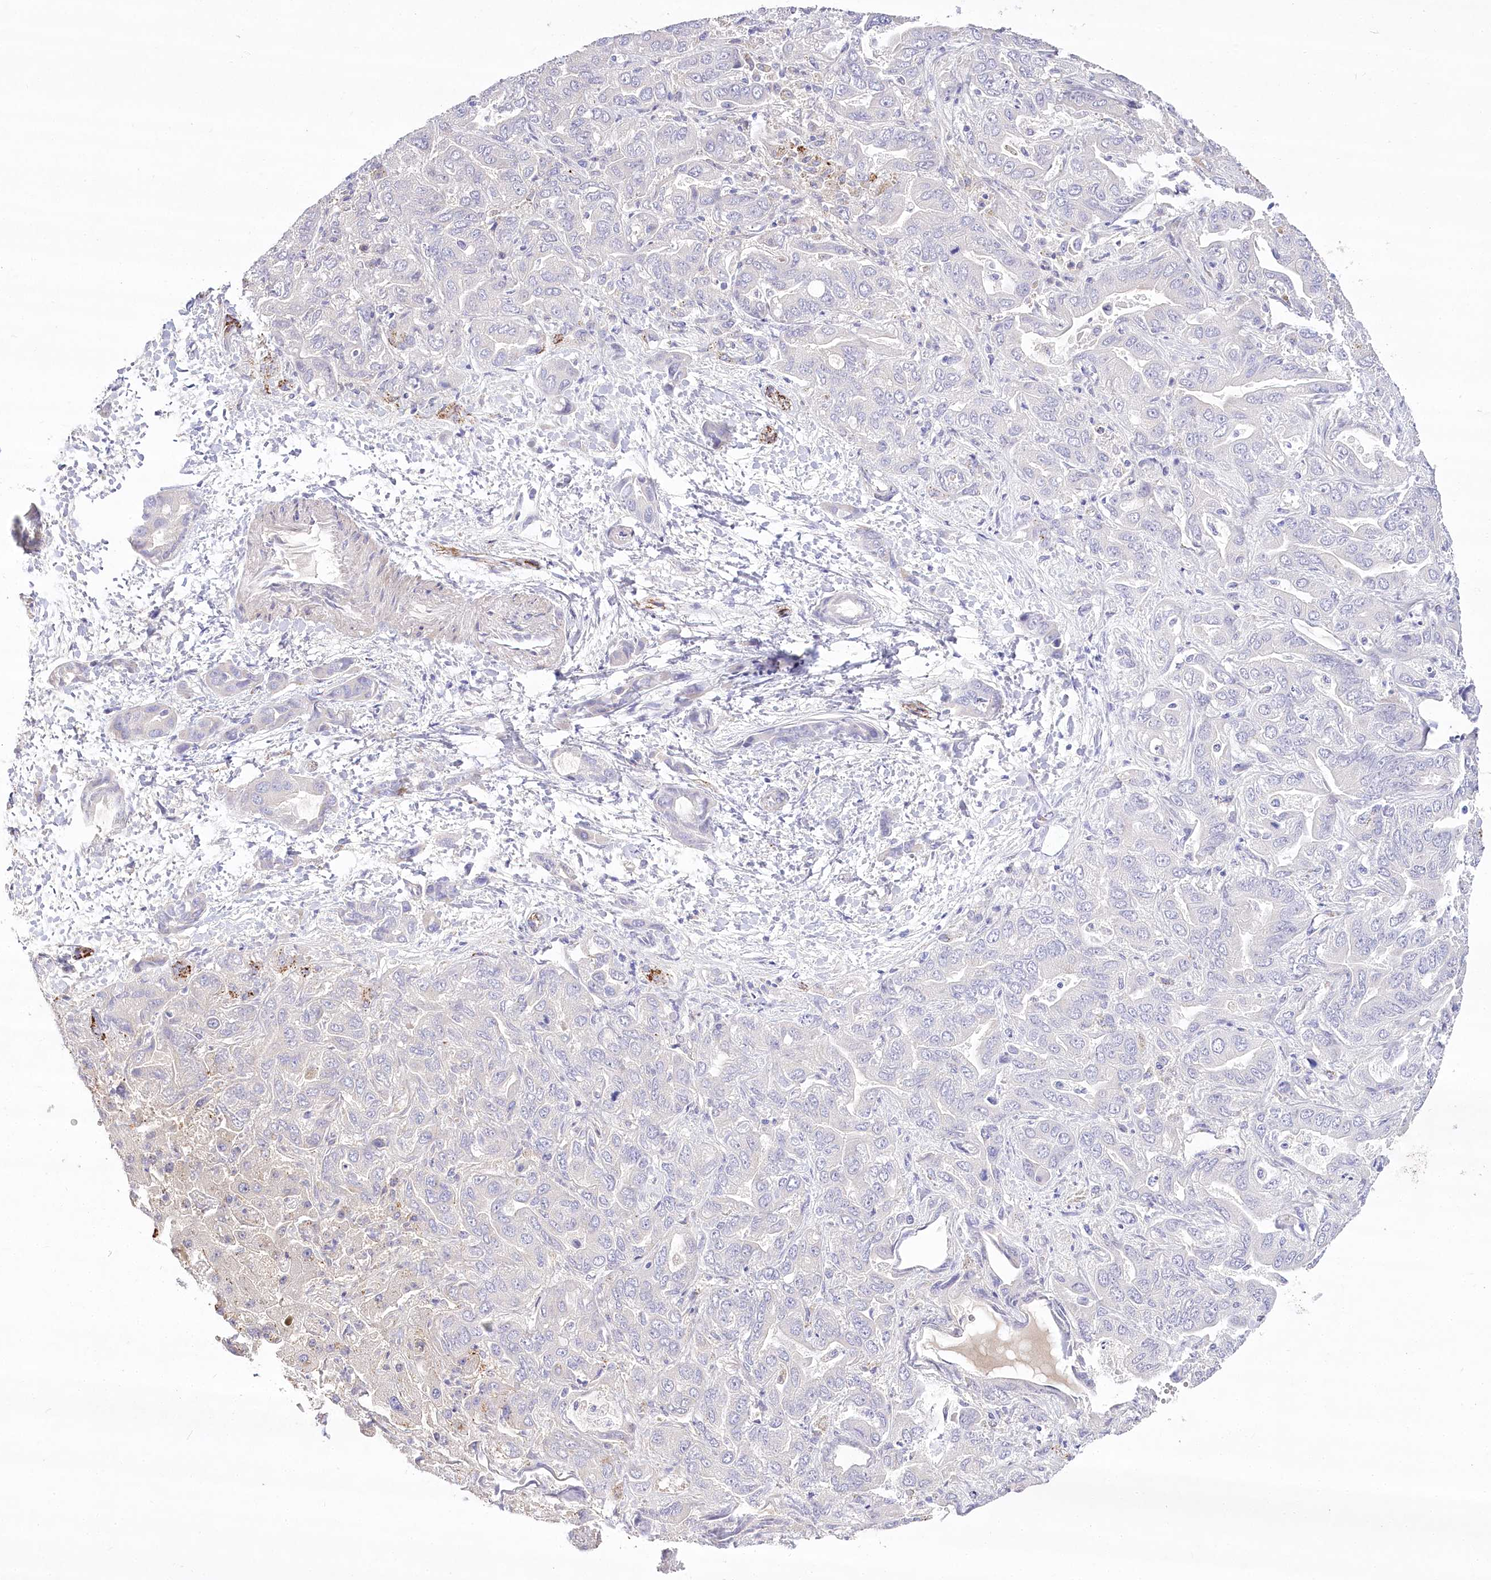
{"staining": {"intensity": "negative", "quantity": "none", "location": "none"}, "tissue": "liver cancer", "cell_type": "Tumor cells", "image_type": "cancer", "snomed": [{"axis": "morphology", "description": "Cholangiocarcinoma"}, {"axis": "topography", "description": "Liver"}], "caption": "A high-resolution histopathology image shows immunohistochemistry (IHC) staining of liver cancer, which reveals no significant staining in tumor cells. (Immunohistochemistry, brightfield microscopy, high magnification).", "gene": "CEP164", "patient": {"sex": "female", "age": 52}}